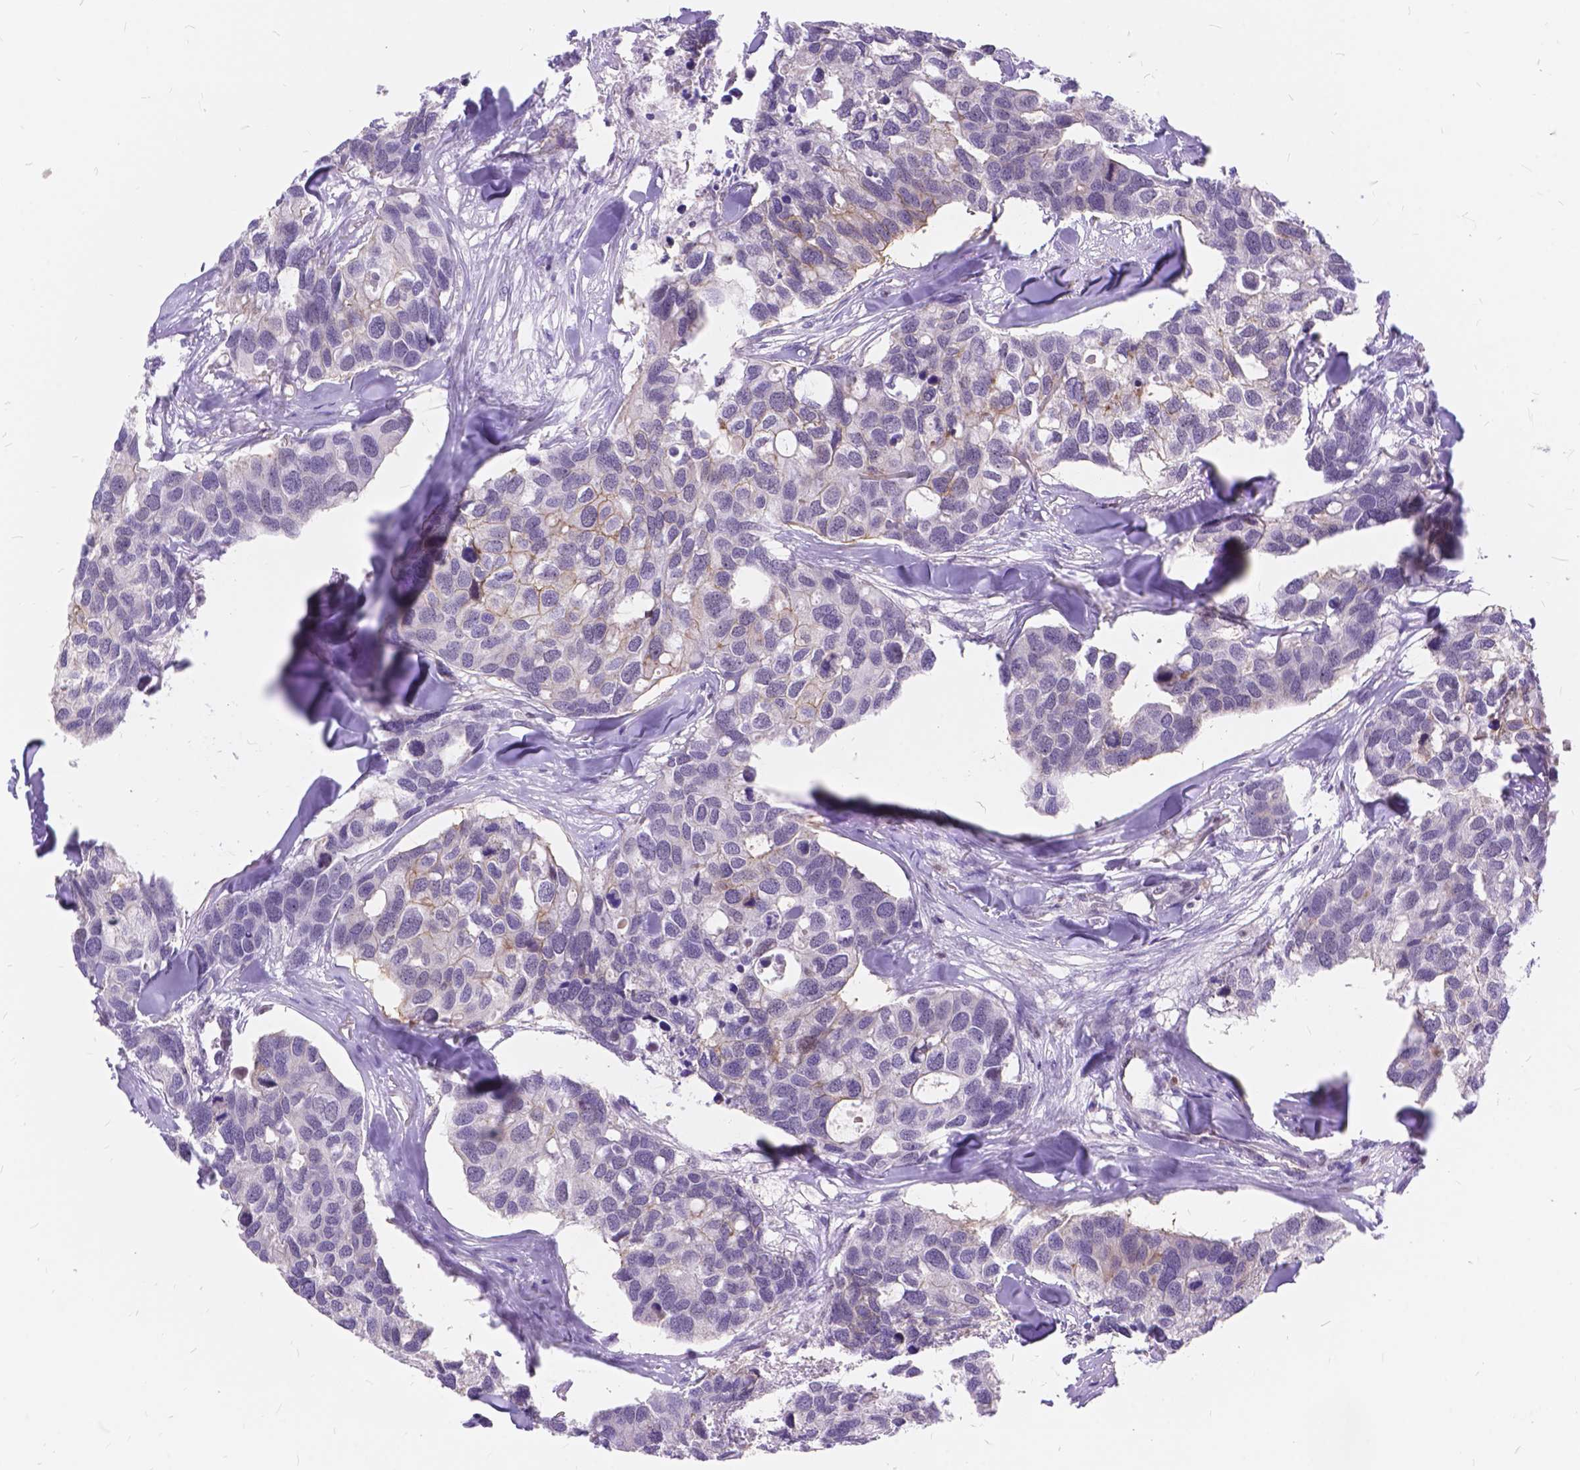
{"staining": {"intensity": "moderate", "quantity": "<25%", "location": "cytoplasmic/membranous"}, "tissue": "breast cancer", "cell_type": "Tumor cells", "image_type": "cancer", "snomed": [{"axis": "morphology", "description": "Duct carcinoma"}, {"axis": "topography", "description": "Breast"}], "caption": "Moderate cytoplasmic/membranous protein staining is present in about <25% of tumor cells in infiltrating ductal carcinoma (breast).", "gene": "MAN2C1", "patient": {"sex": "female", "age": 83}}